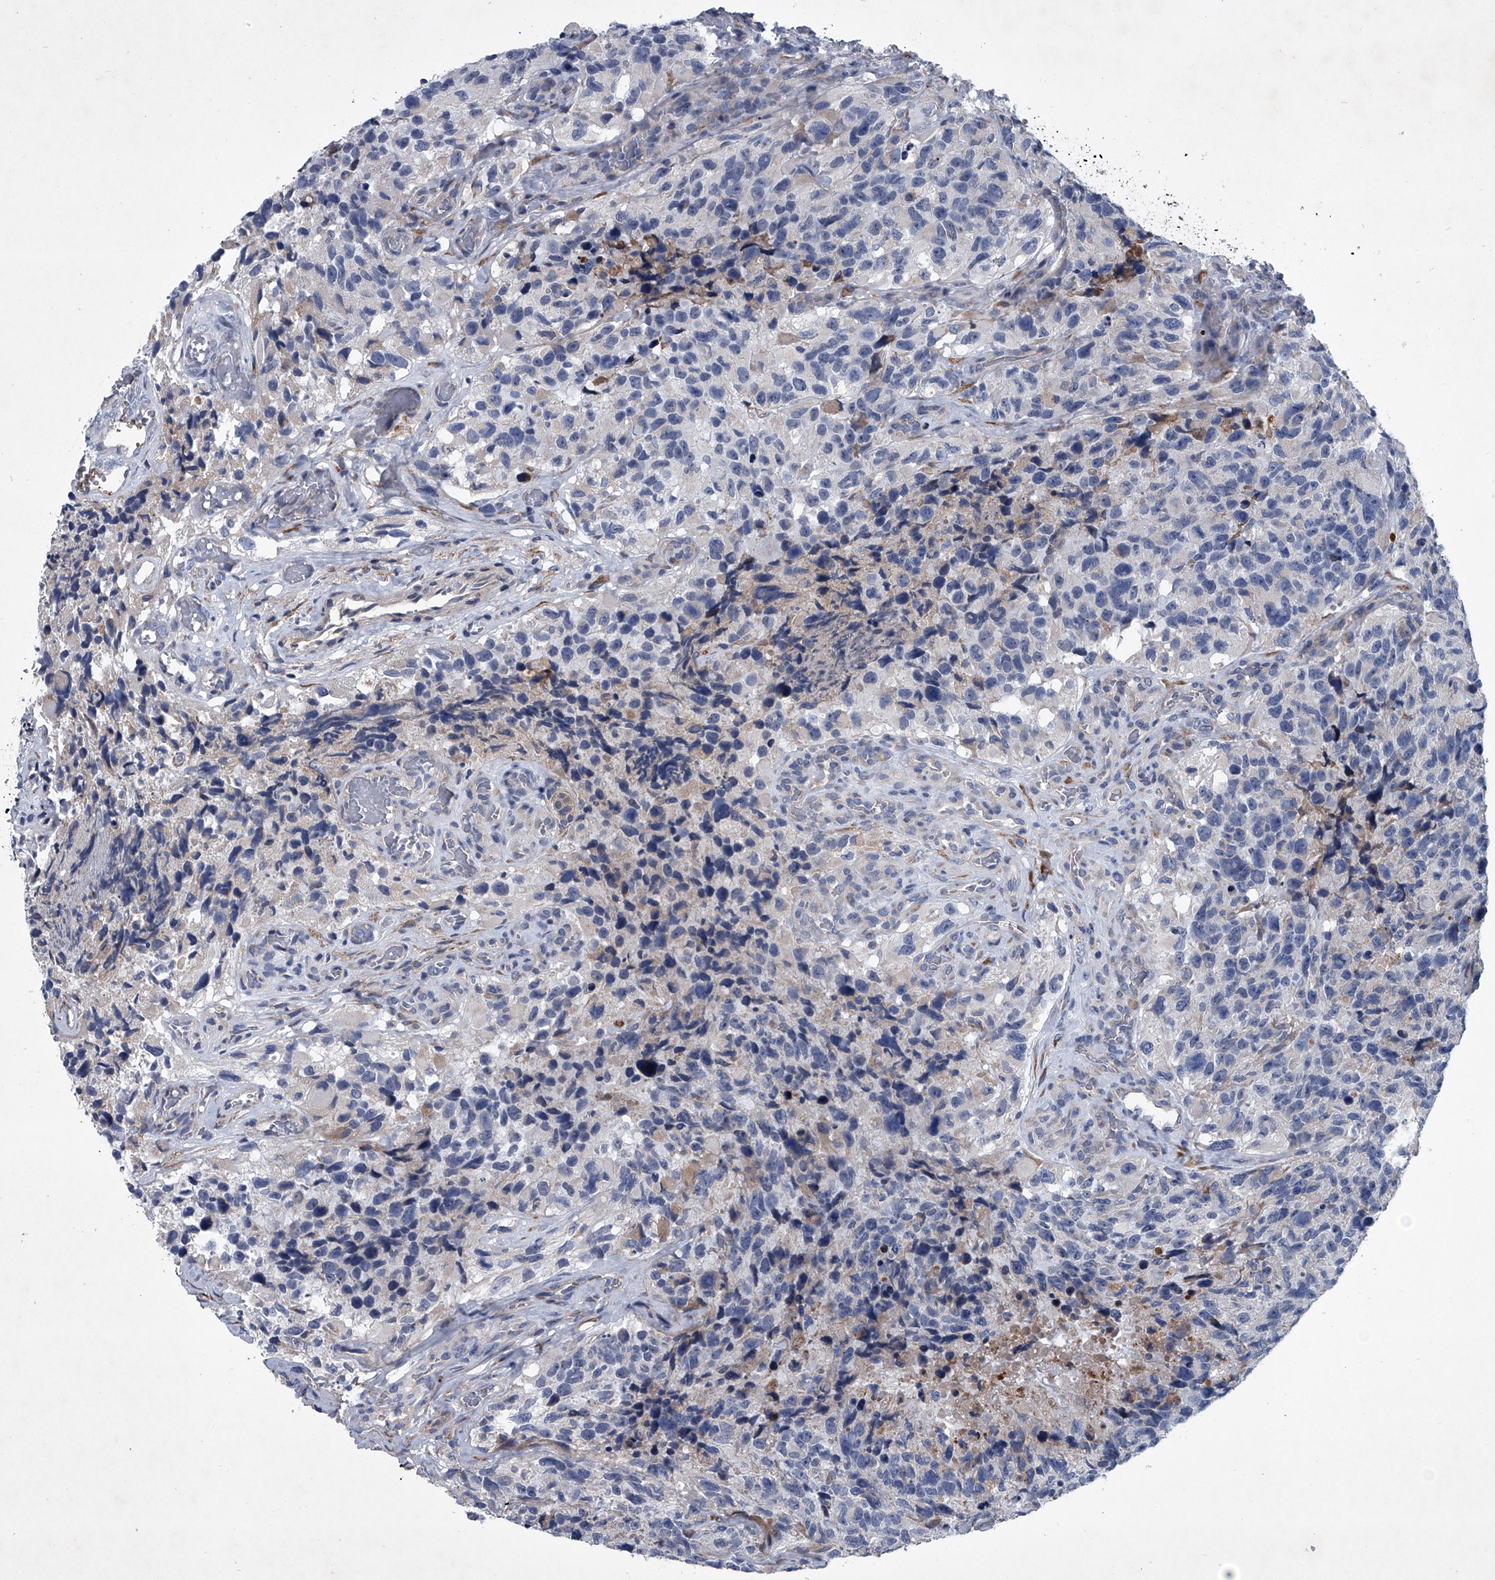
{"staining": {"intensity": "negative", "quantity": "none", "location": "none"}, "tissue": "glioma", "cell_type": "Tumor cells", "image_type": "cancer", "snomed": [{"axis": "morphology", "description": "Glioma, malignant, High grade"}, {"axis": "topography", "description": "Brain"}], "caption": "Image shows no protein positivity in tumor cells of malignant high-grade glioma tissue.", "gene": "ABCG1", "patient": {"sex": "male", "age": 69}}